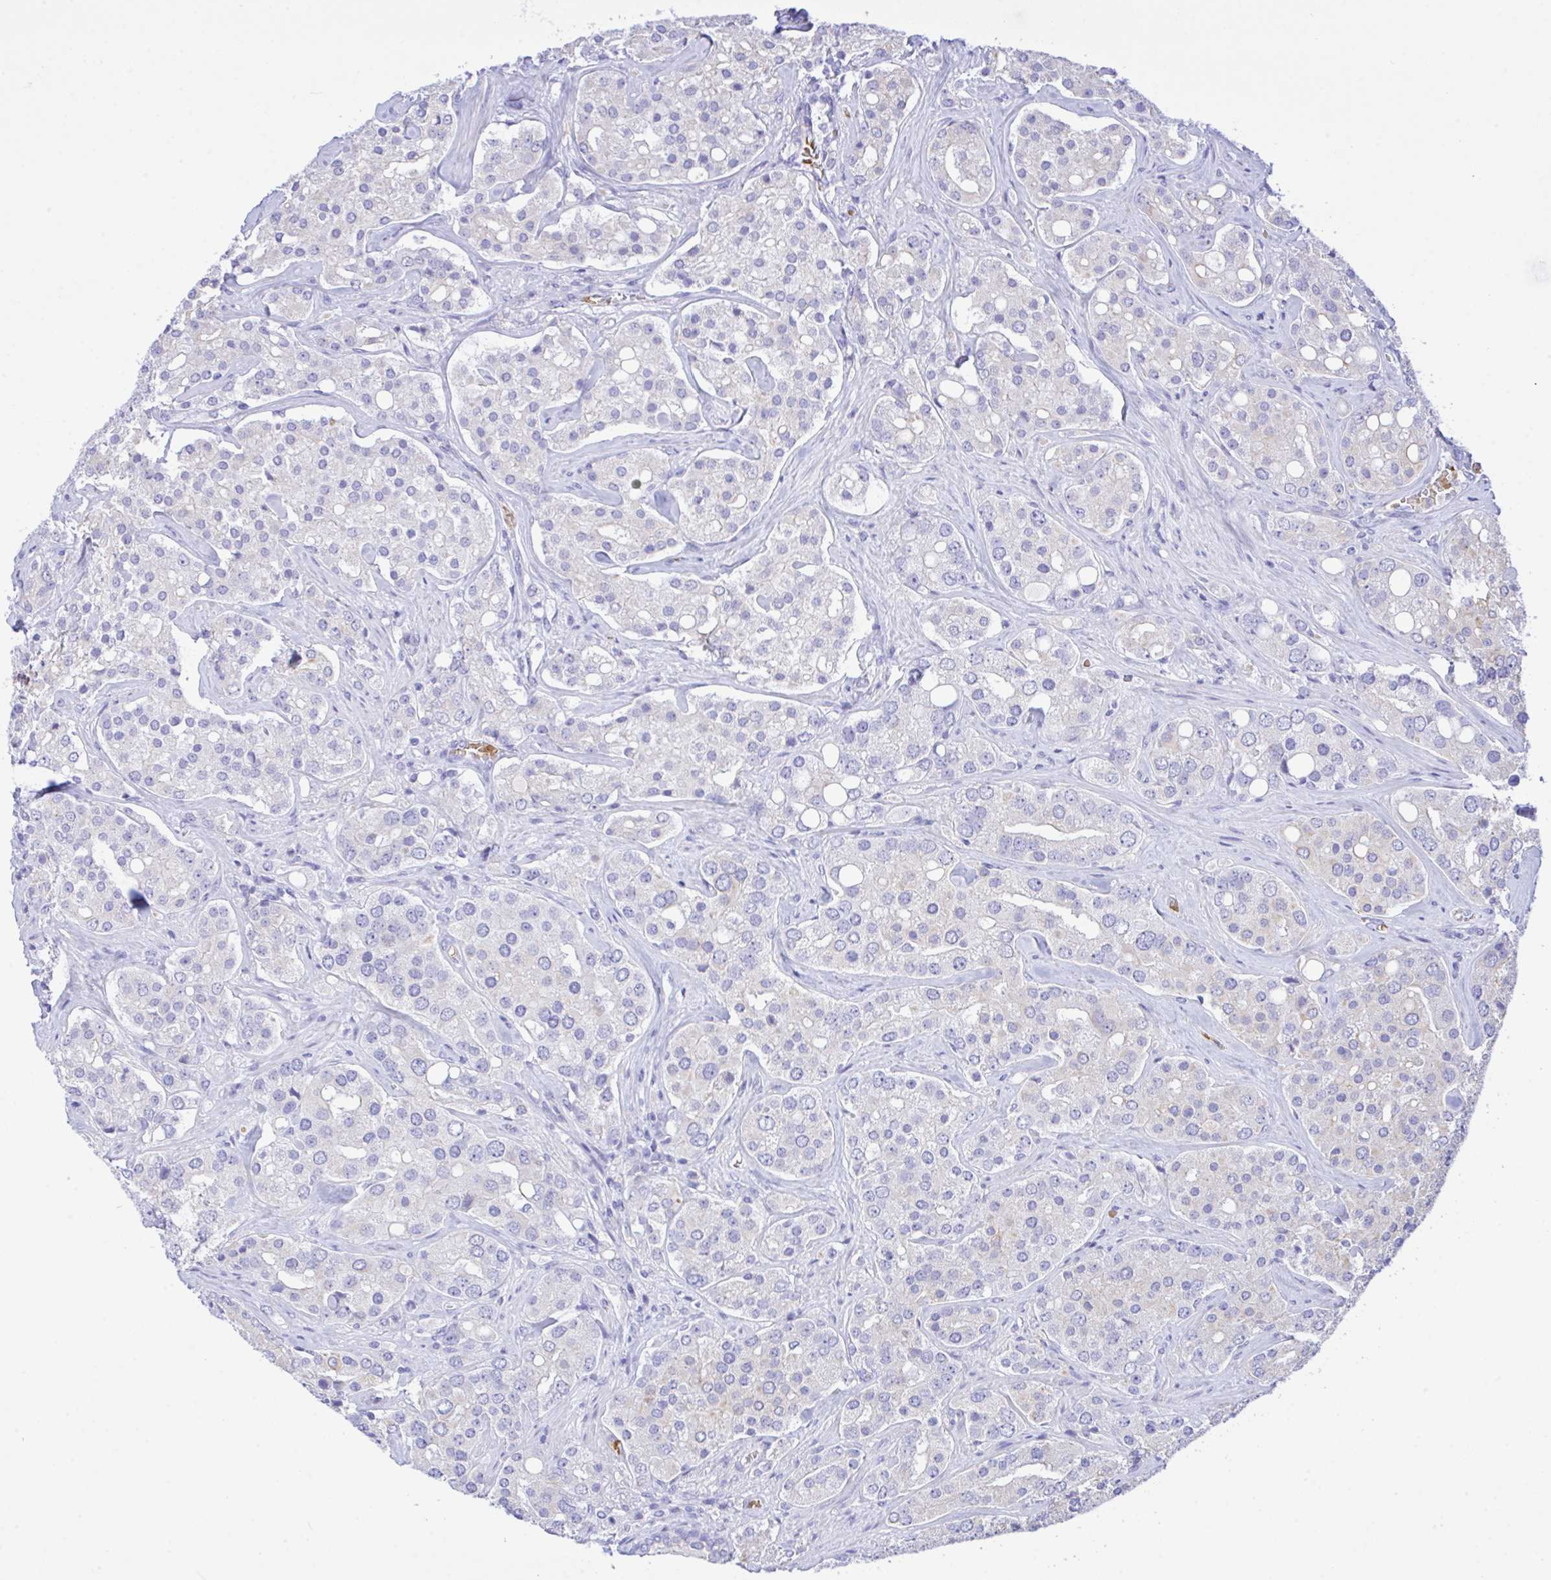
{"staining": {"intensity": "negative", "quantity": "none", "location": "none"}, "tissue": "prostate cancer", "cell_type": "Tumor cells", "image_type": "cancer", "snomed": [{"axis": "morphology", "description": "Adenocarcinoma, High grade"}, {"axis": "topography", "description": "Prostate"}], "caption": "Immunohistochemical staining of prostate cancer (adenocarcinoma (high-grade)) reveals no significant positivity in tumor cells.", "gene": "ZNF221", "patient": {"sex": "male", "age": 67}}